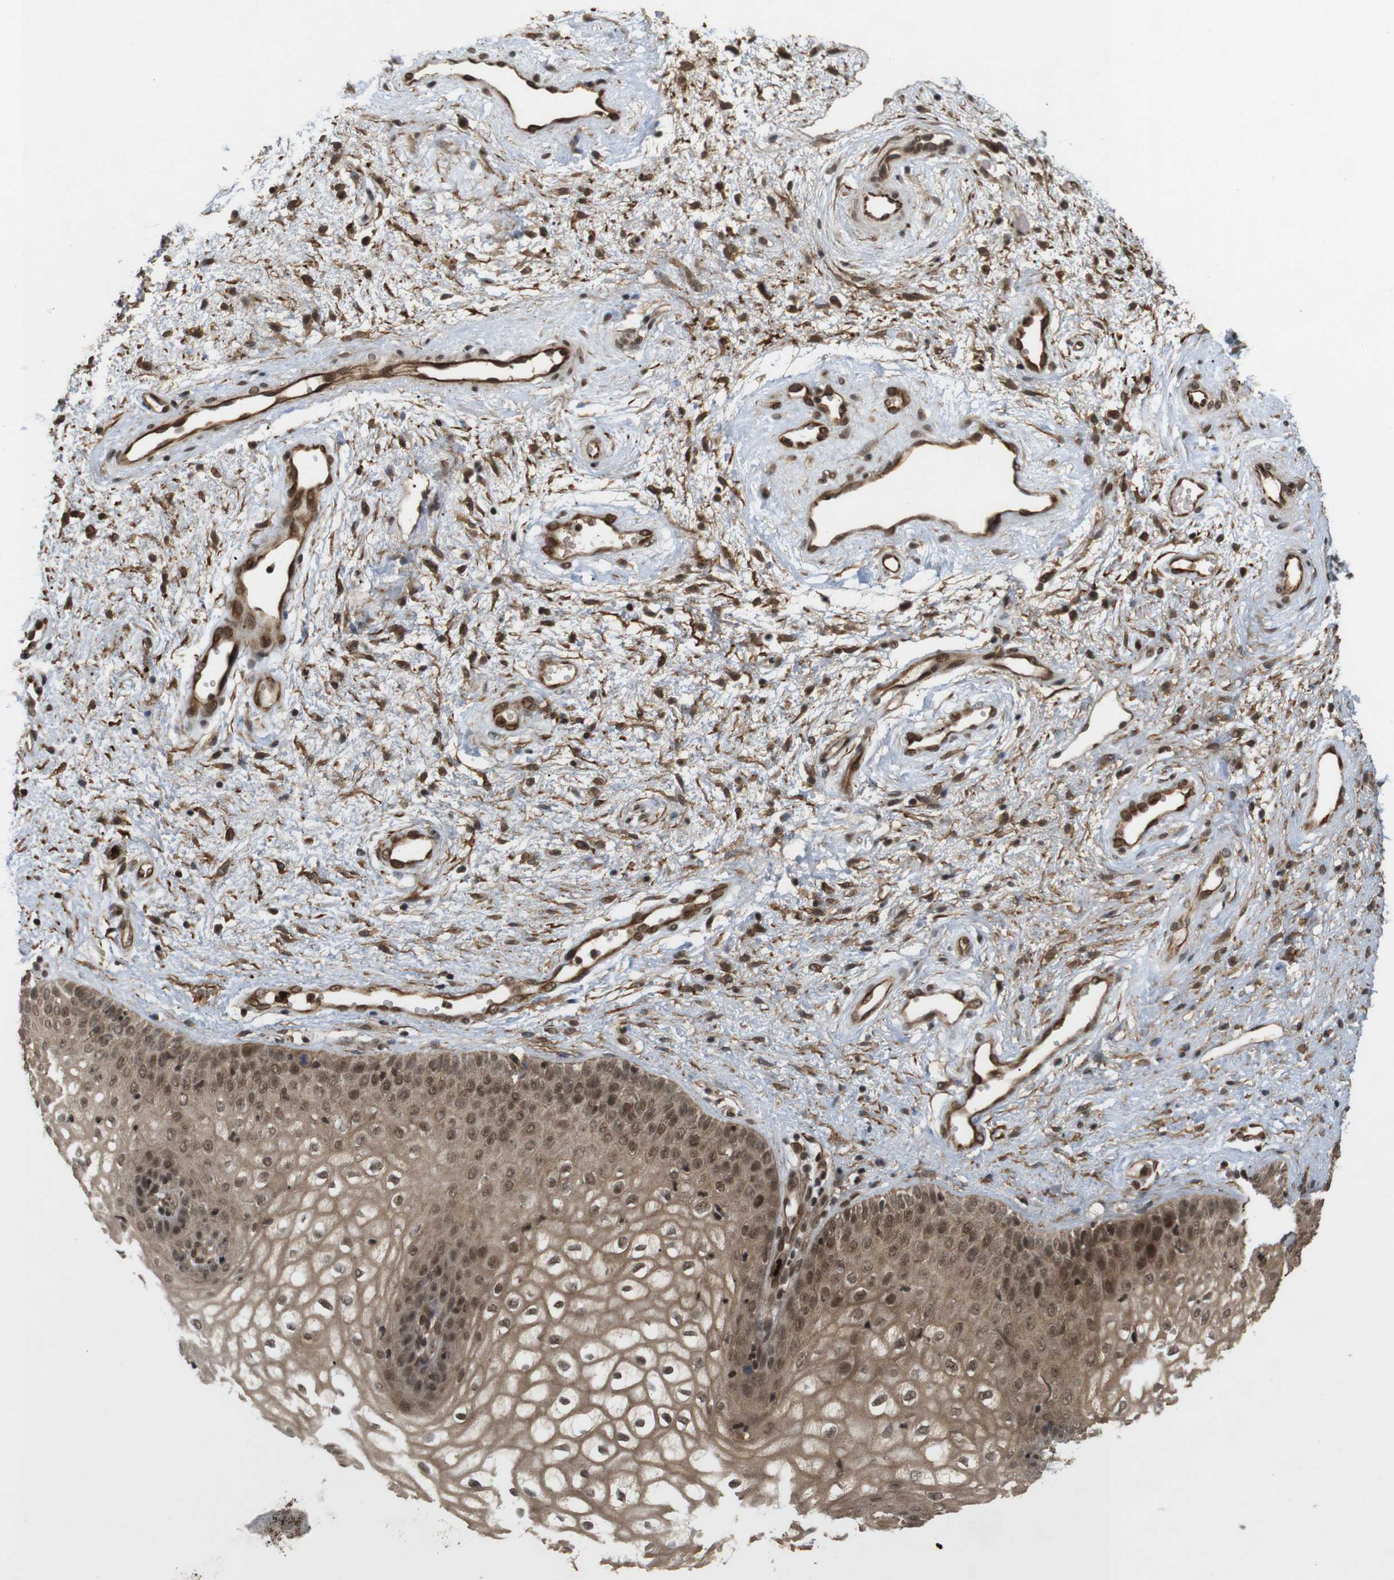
{"staining": {"intensity": "moderate", "quantity": ">75%", "location": "cytoplasmic/membranous,nuclear"}, "tissue": "vagina", "cell_type": "Squamous epithelial cells", "image_type": "normal", "snomed": [{"axis": "morphology", "description": "Normal tissue, NOS"}, {"axis": "topography", "description": "Vagina"}], "caption": "Squamous epithelial cells show medium levels of moderate cytoplasmic/membranous,nuclear positivity in approximately >75% of cells in benign human vagina. The staining was performed using DAB (3,3'-diaminobenzidine), with brown indicating positive protein expression. Nuclei are stained blue with hematoxylin.", "gene": "SP2", "patient": {"sex": "female", "age": 34}}